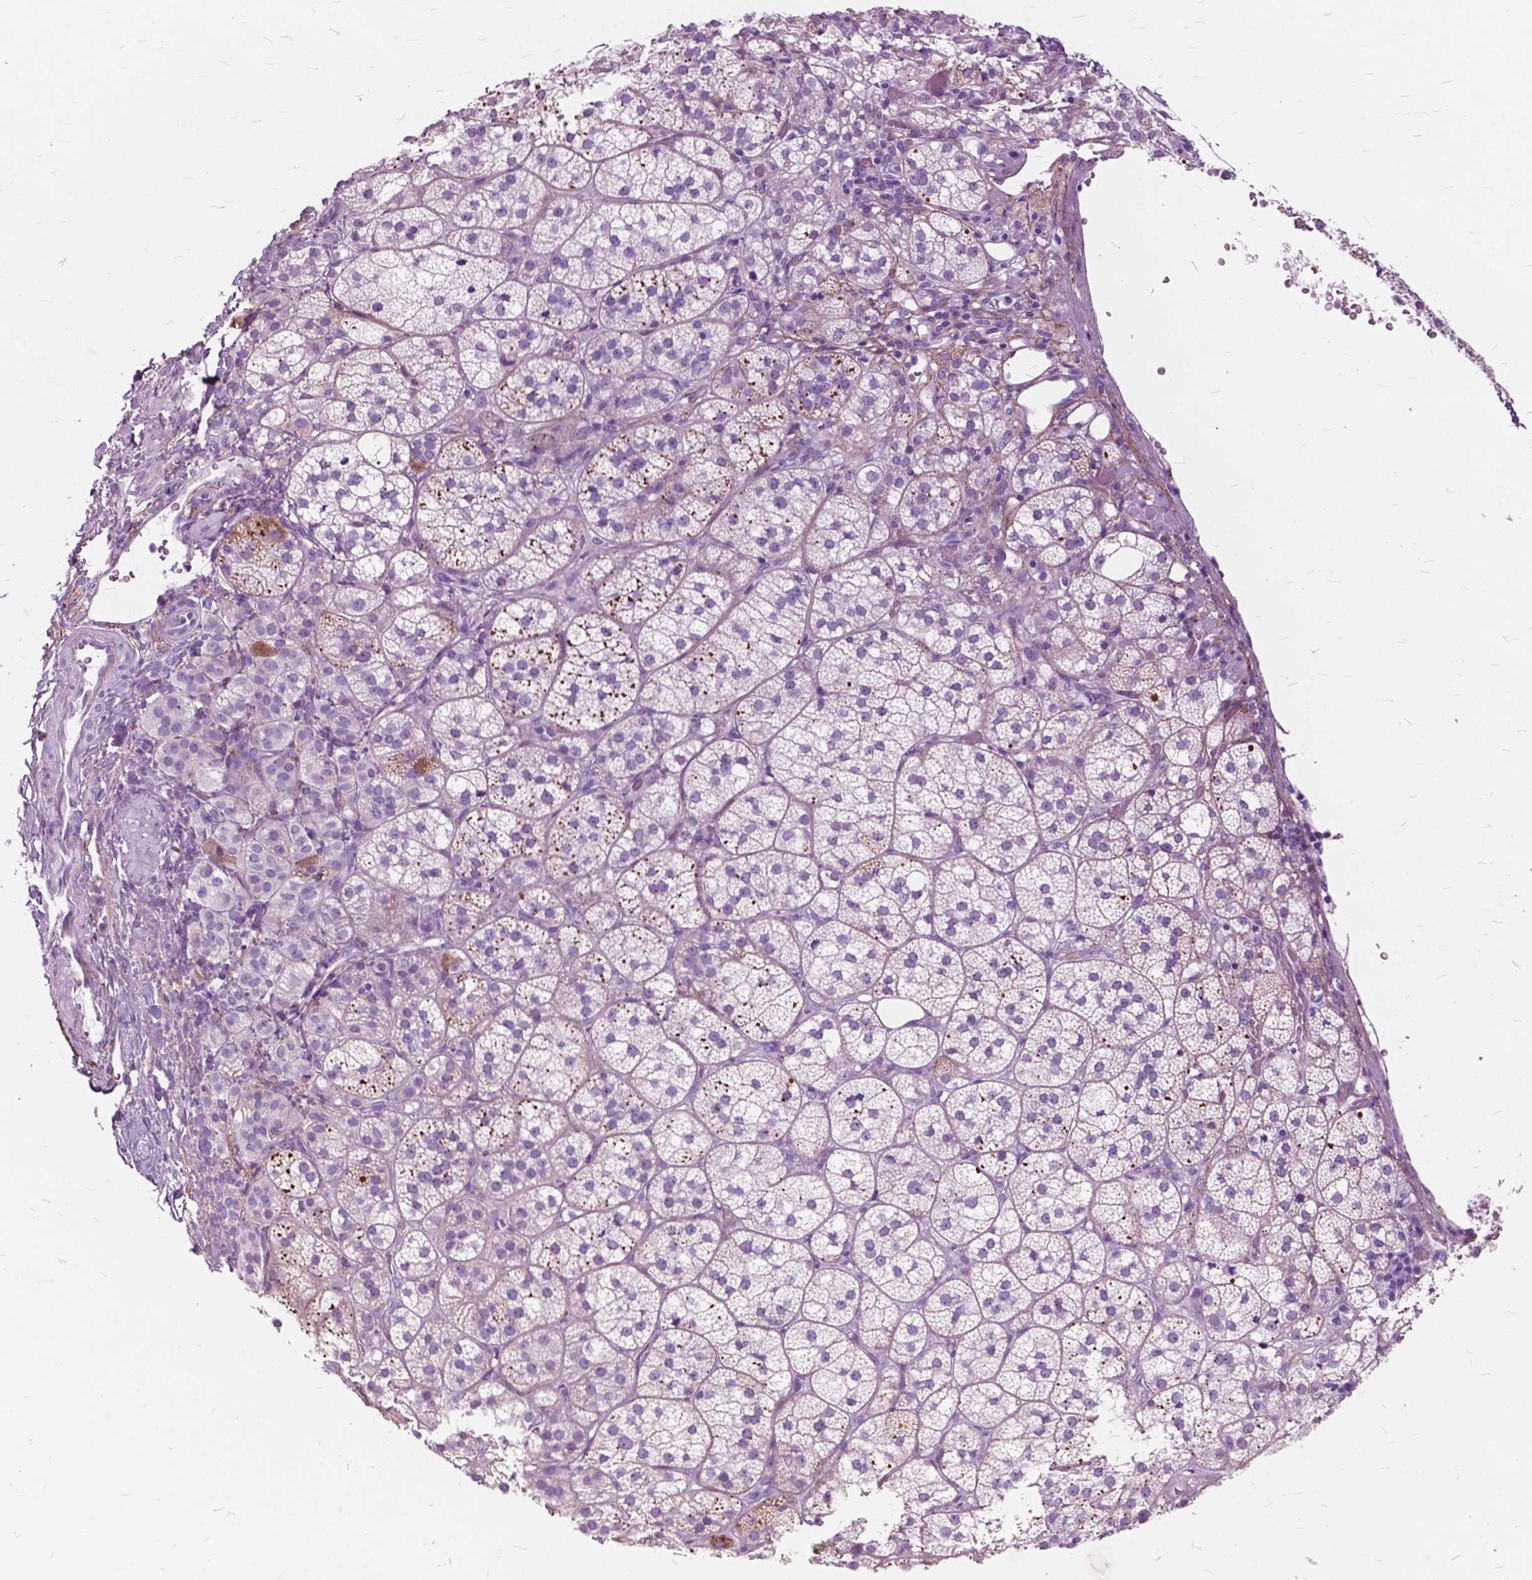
{"staining": {"intensity": "moderate", "quantity": "<25%", "location": "cytoplasmic/membranous"}, "tissue": "adrenal gland", "cell_type": "Glandular cells", "image_type": "normal", "snomed": [{"axis": "morphology", "description": "Normal tissue, NOS"}, {"axis": "topography", "description": "Adrenal gland"}], "caption": "A high-resolution histopathology image shows immunohistochemistry staining of unremarkable adrenal gland, which demonstrates moderate cytoplasmic/membranous positivity in about <25% of glandular cells.", "gene": "GDF9", "patient": {"sex": "female", "age": 60}}